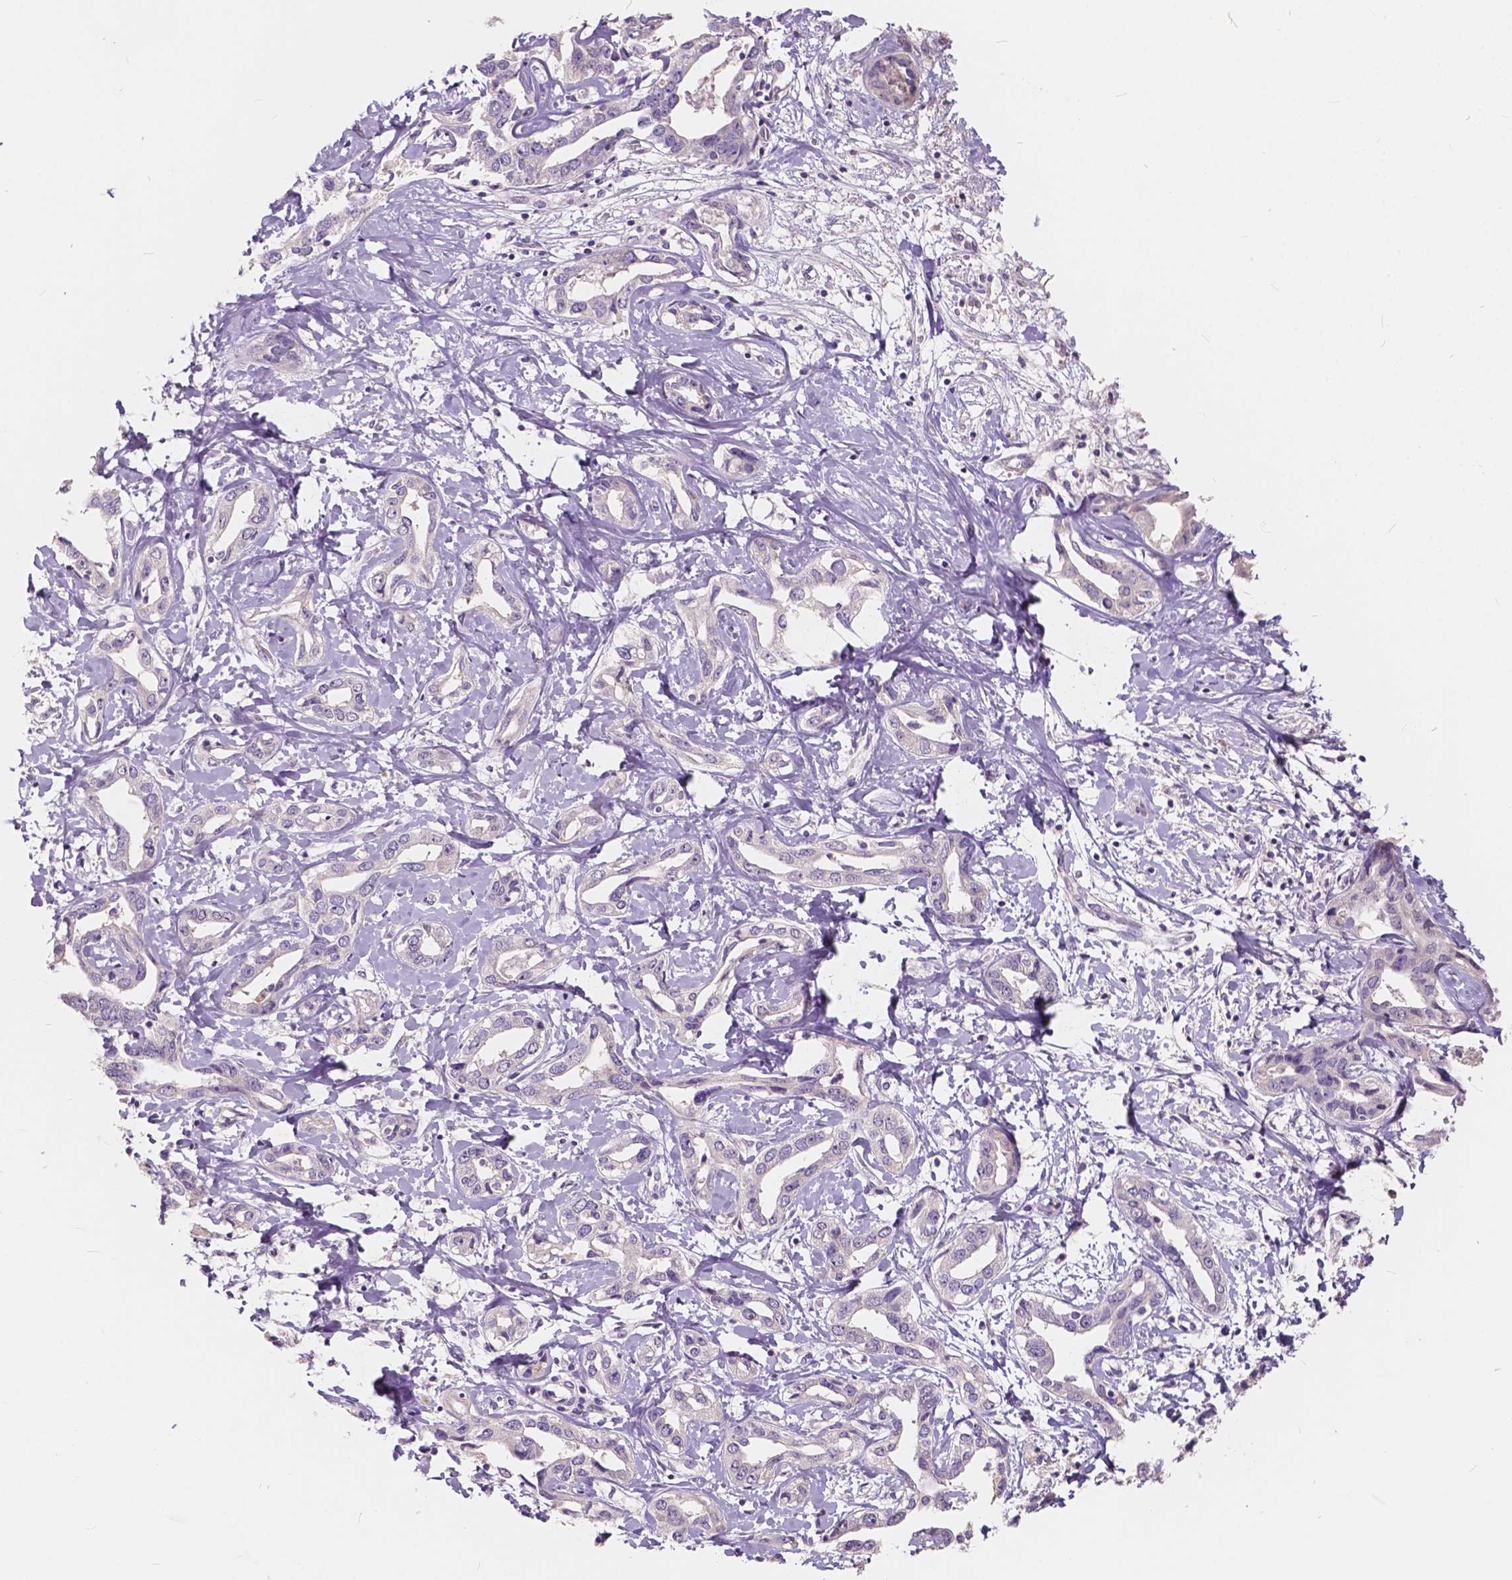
{"staining": {"intensity": "negative", "quantity": "none", "location": "none"}, "tissue": "liver cancer", "cell_type": "Tumor cells", "image_type": "cancer", "snomed": [{"axis": "morphology", "description": "Cholangiocarcinoma"}, {"axis": "topography", "description": "Liver"}], "caption": "This is an IHC micrograph of human cholangiocarcinoma (liver). There is no expression in tumor cells.", "gene": "SLC7A8", "patient": {"sex": "male", "age": 59}}